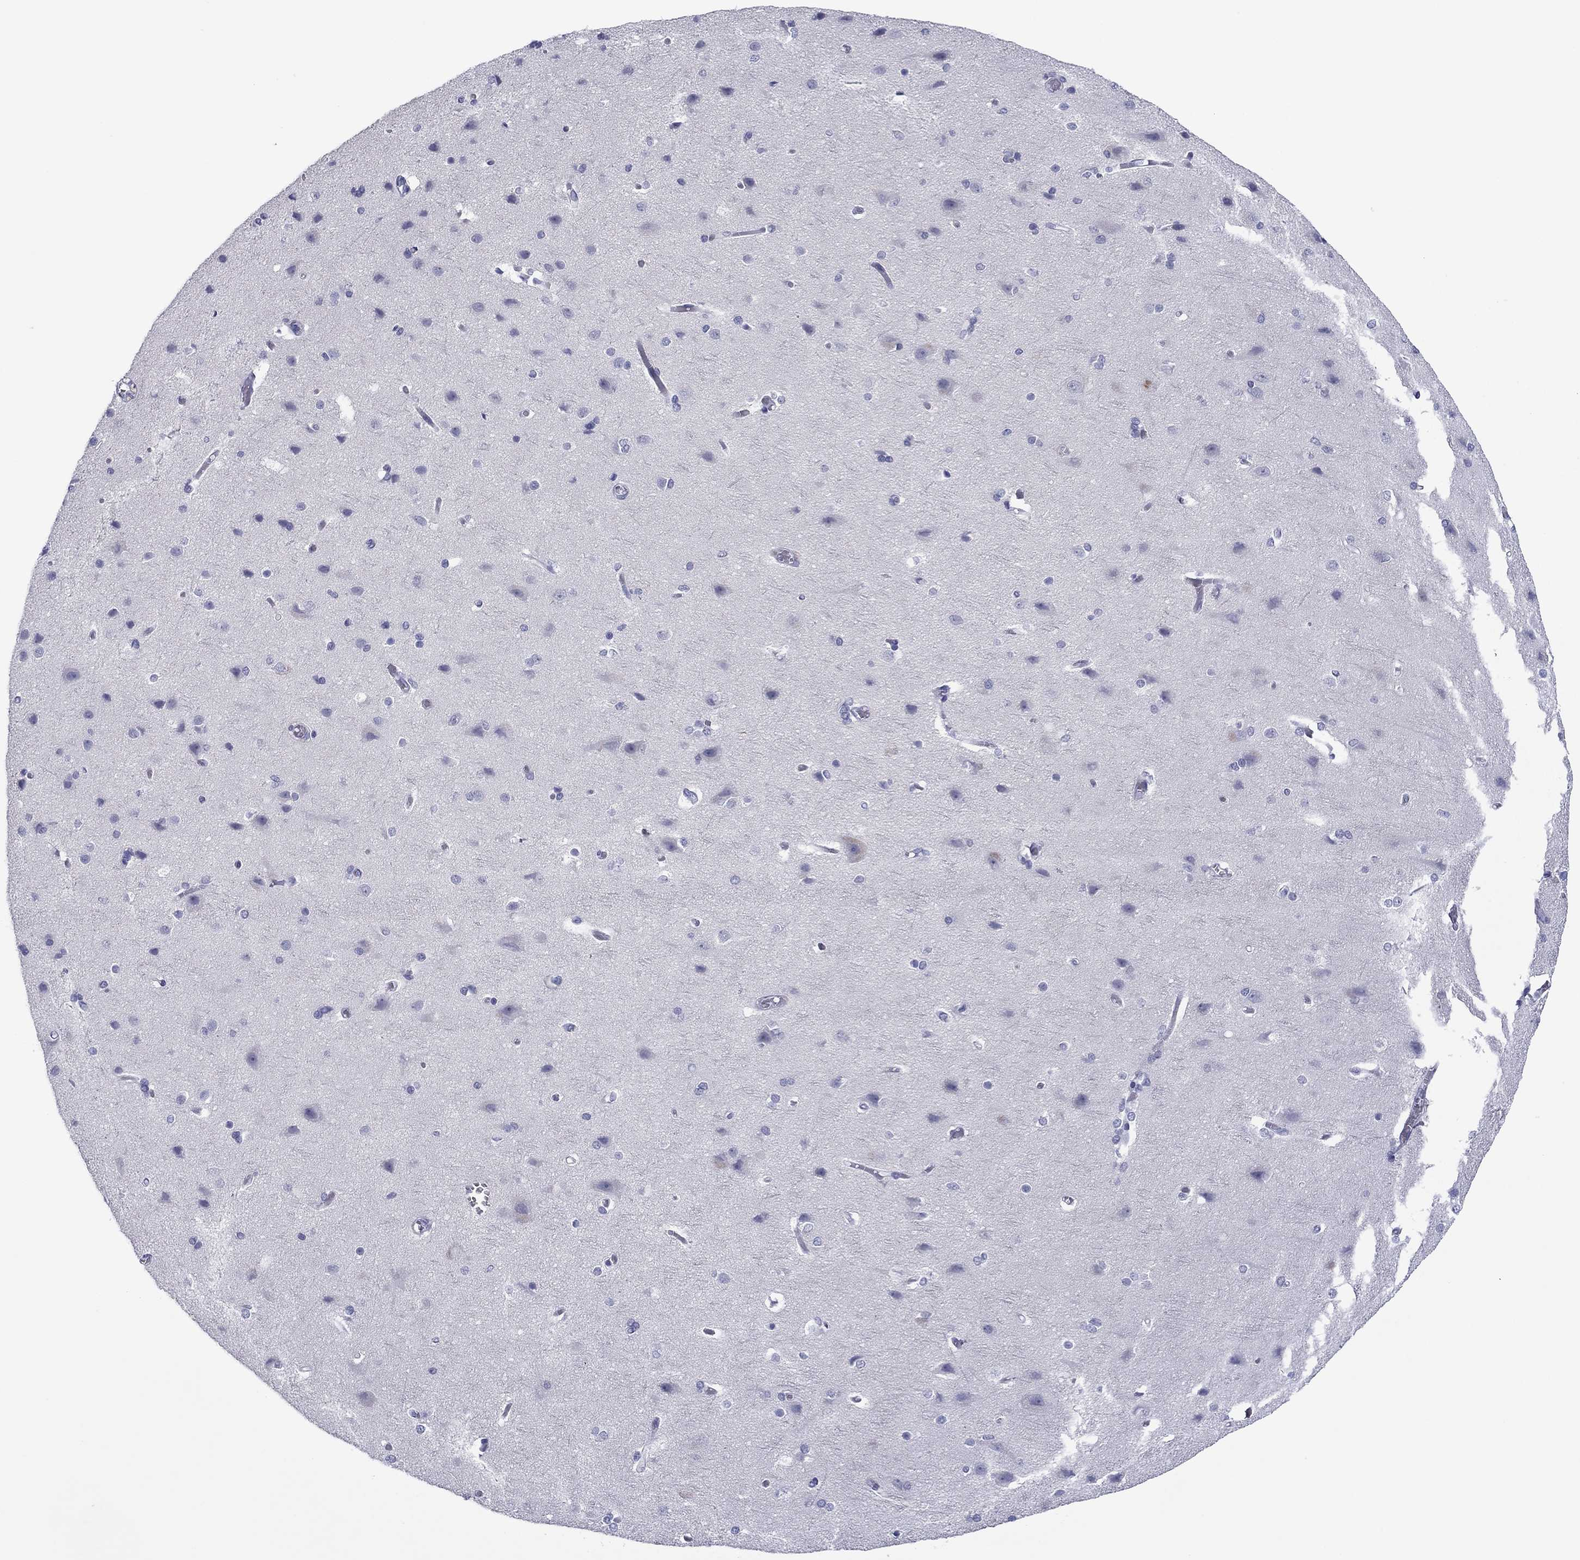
{"staining": {"intensity": "negative", "quantity": "none", "location": "none"}, "tissue": "cerebral cortex", "cell_type": "Endothelial cells", "image_type": "normal", "snomed": [{"axis": "morphology", "description": "Normal tissue, NOS"}, {"axis": "topography", "description": "Cerebral cortex"}], "caption": "There is no significant positivity in endothelial cells of cerebral cortex. (DAB immunohistochemistry (IHC), high magnification).", "gene": "TCFL5", "patient": {"sex": "male", "age": 37}}